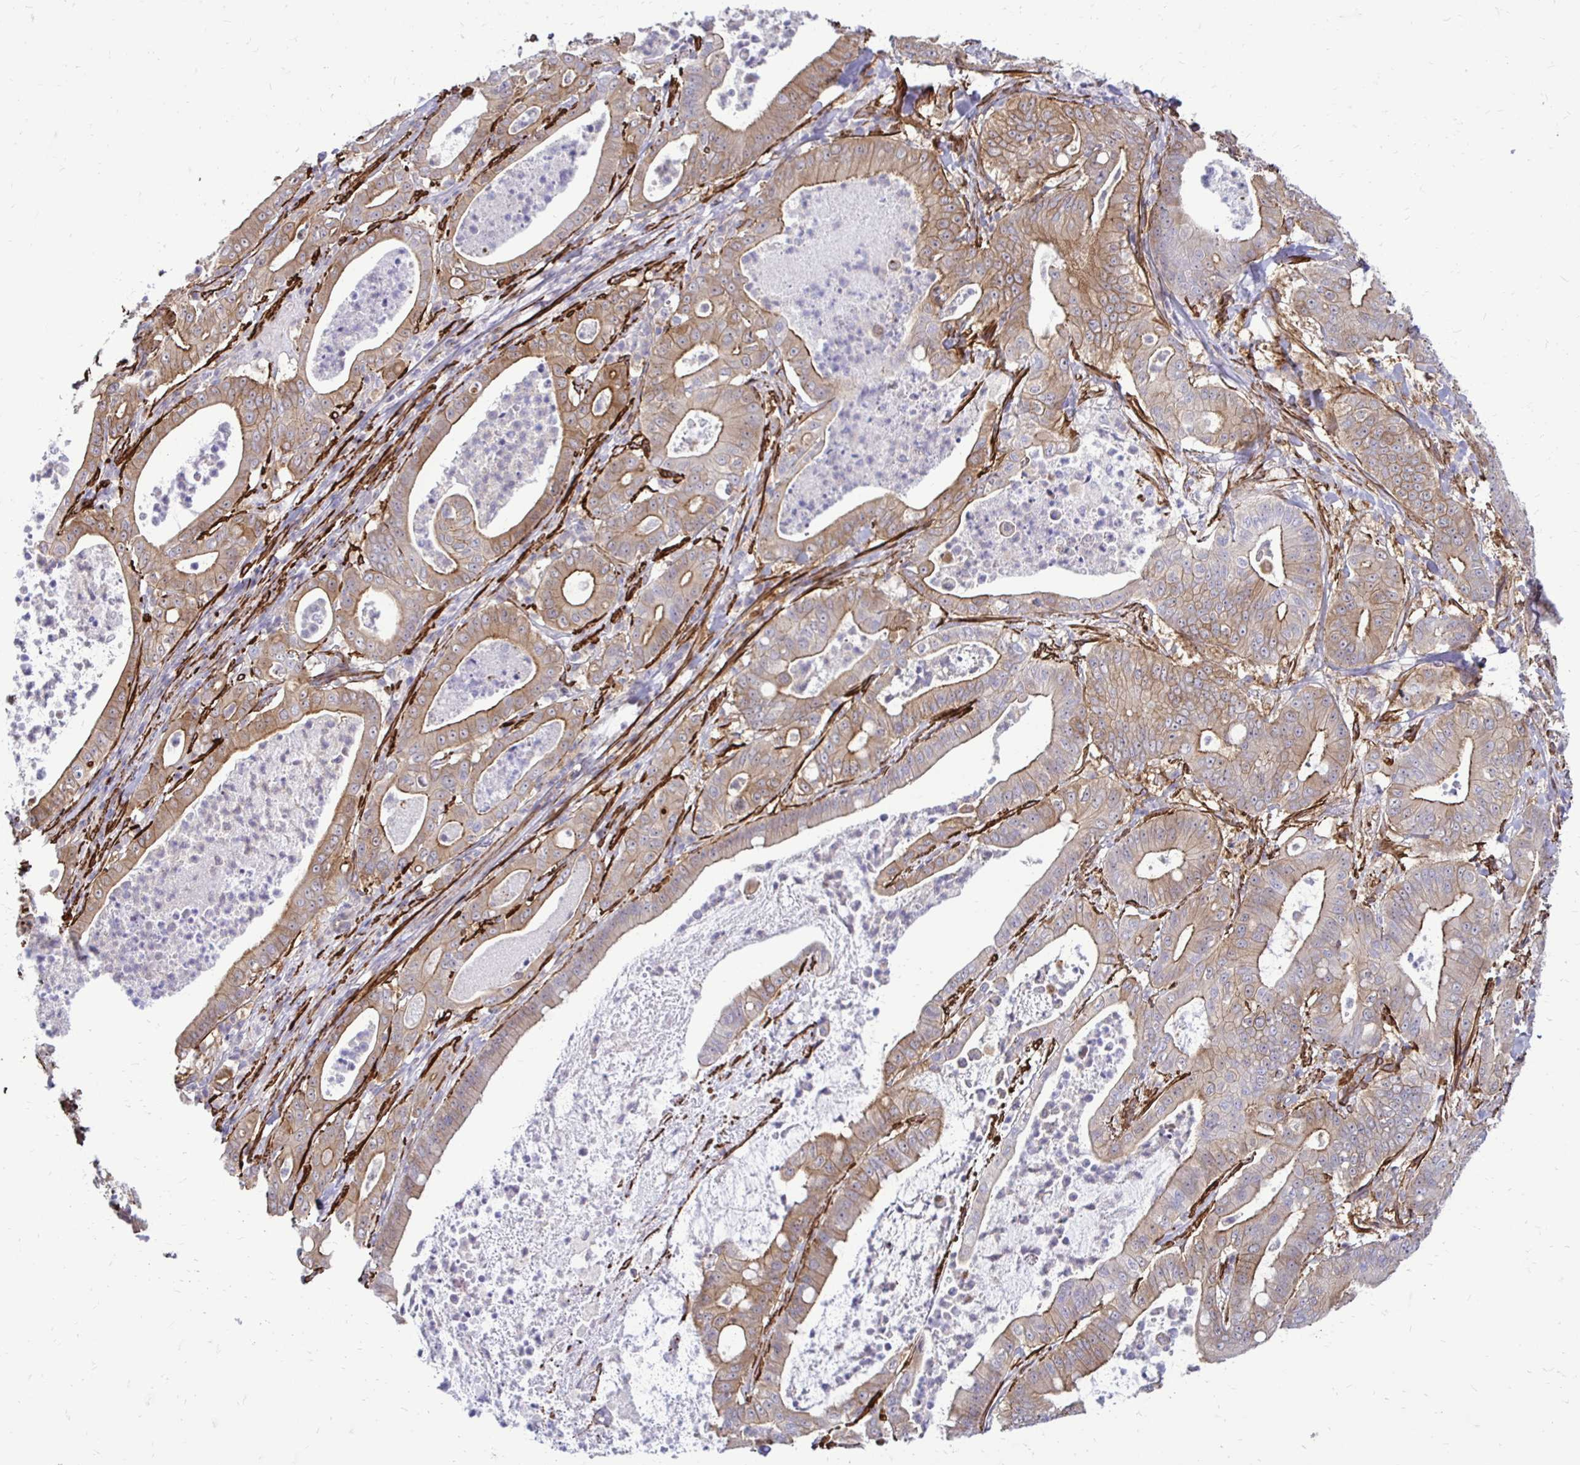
{"staining": {"intensity": "moderate", "quantity": ">75%", "location": "cytoplasmic/membranous"}, "tissue": "pancreatic cancer", "cell_type": "Tumor cells", "image_type": "cancer", "snomed": [{"axis": "morphology", "description": "Adenocarcinoma, NOS"}, {"axis": "topography", "description": "Pancreas"}], "caption": "Tumor cells display medium levels of moderate cytoplasmic/membranous positivity in about >75% of cells in adenocarcinoma (pancreatic). The staining is performed using DAB brown chromogen to label protein expression. The nuclei are counter-stained blue using hematoxylin.", "gene": "CTPS1", "patient": {"sex": "male", "age": 71}}